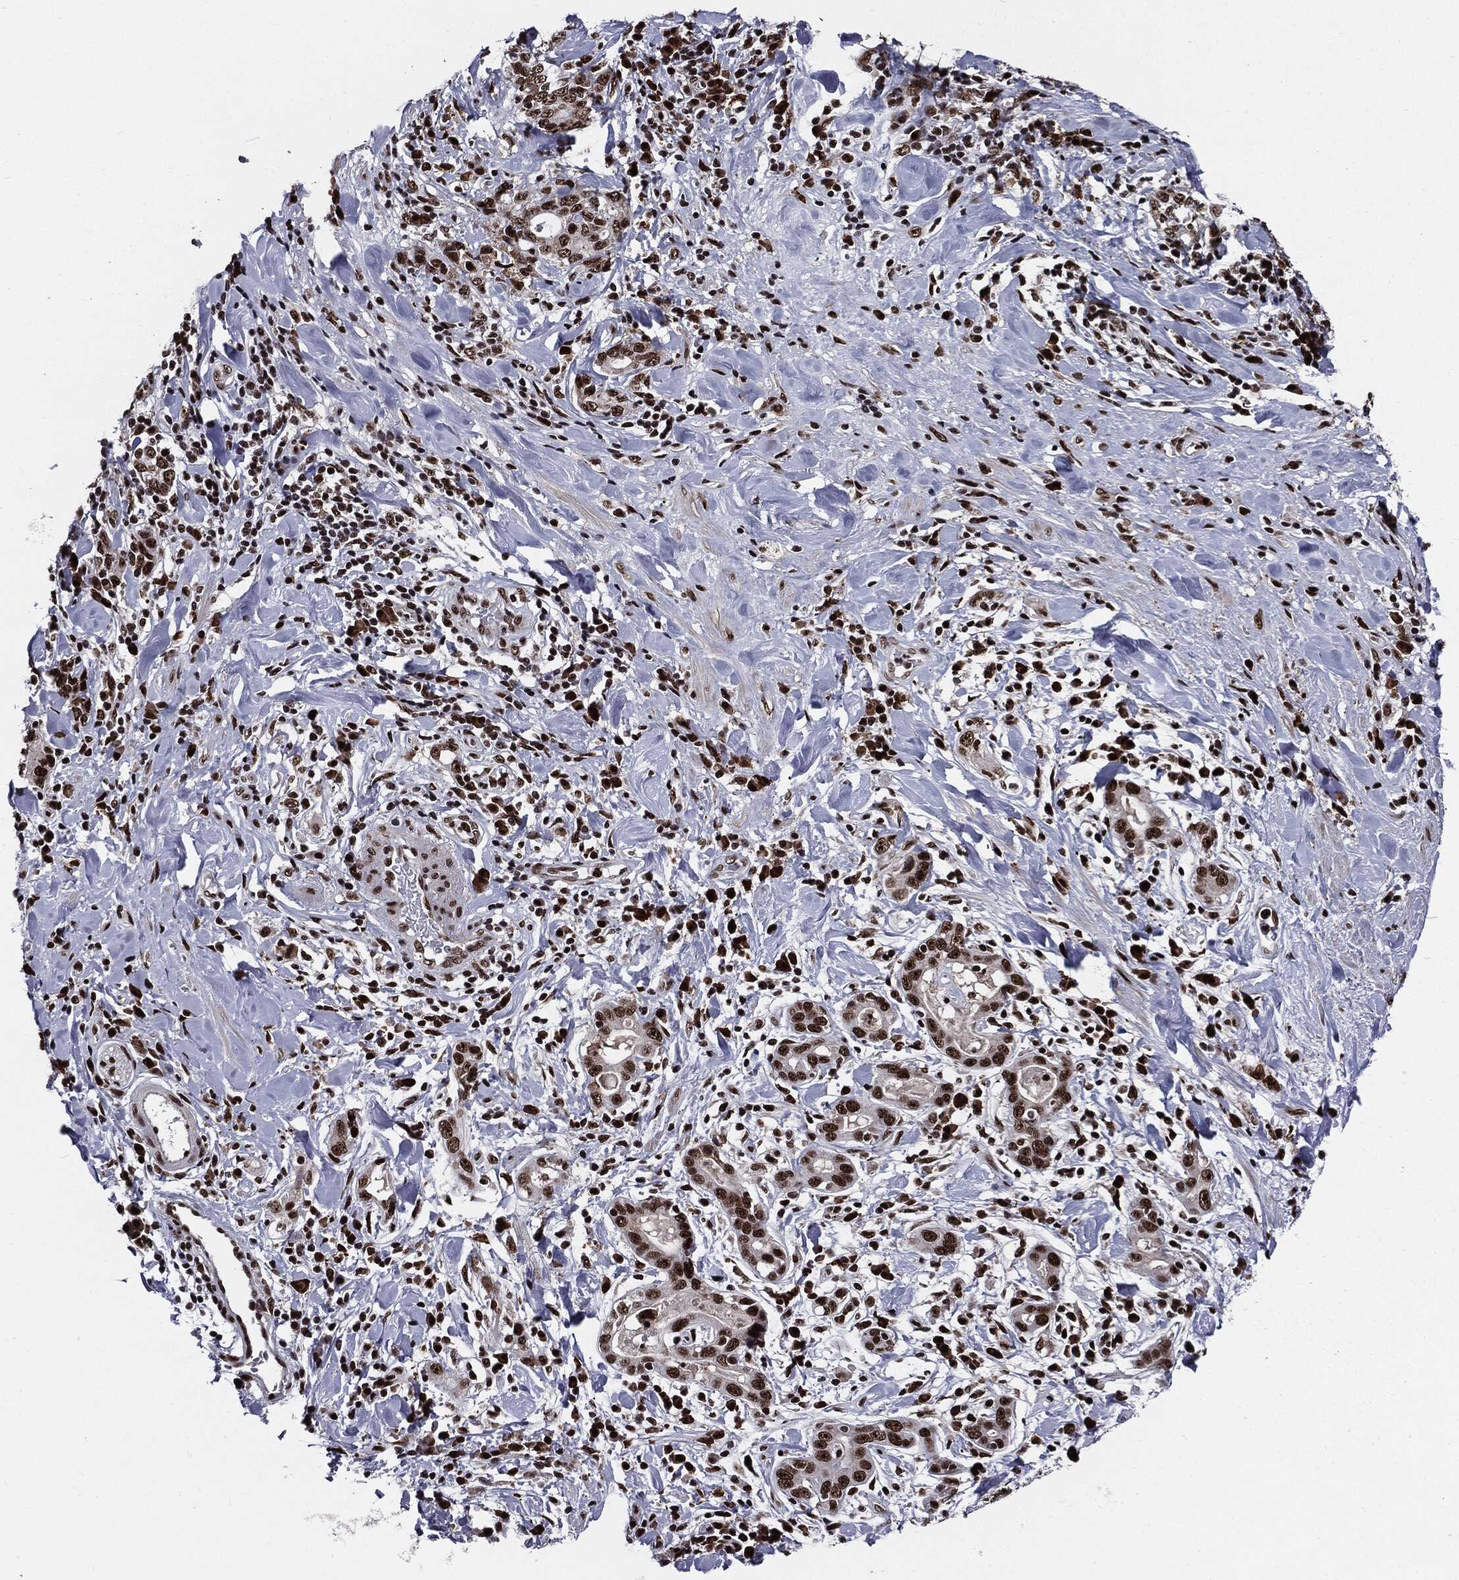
{"staining": {"intensity": "strong", "quantity": ">75%", "location": "nuclear"}, "tissue": "stomach cancer", "cell_type": "Tumor cells", "image_type": "cancer", "snomed": [{"axis": "morphology", "description": "Adenocarcinoma, NOS"}, {"axis": "topography", "description": "Stomach"}], "caption": "Immunohistochemical staining of stomach cancer (adenocarcinoma) exhibits high levels of strong nuclear protein positivity in about >75% of tumor cells.", "gene": "ZFP91", "patient": {"sex": "male", "age": 79}}